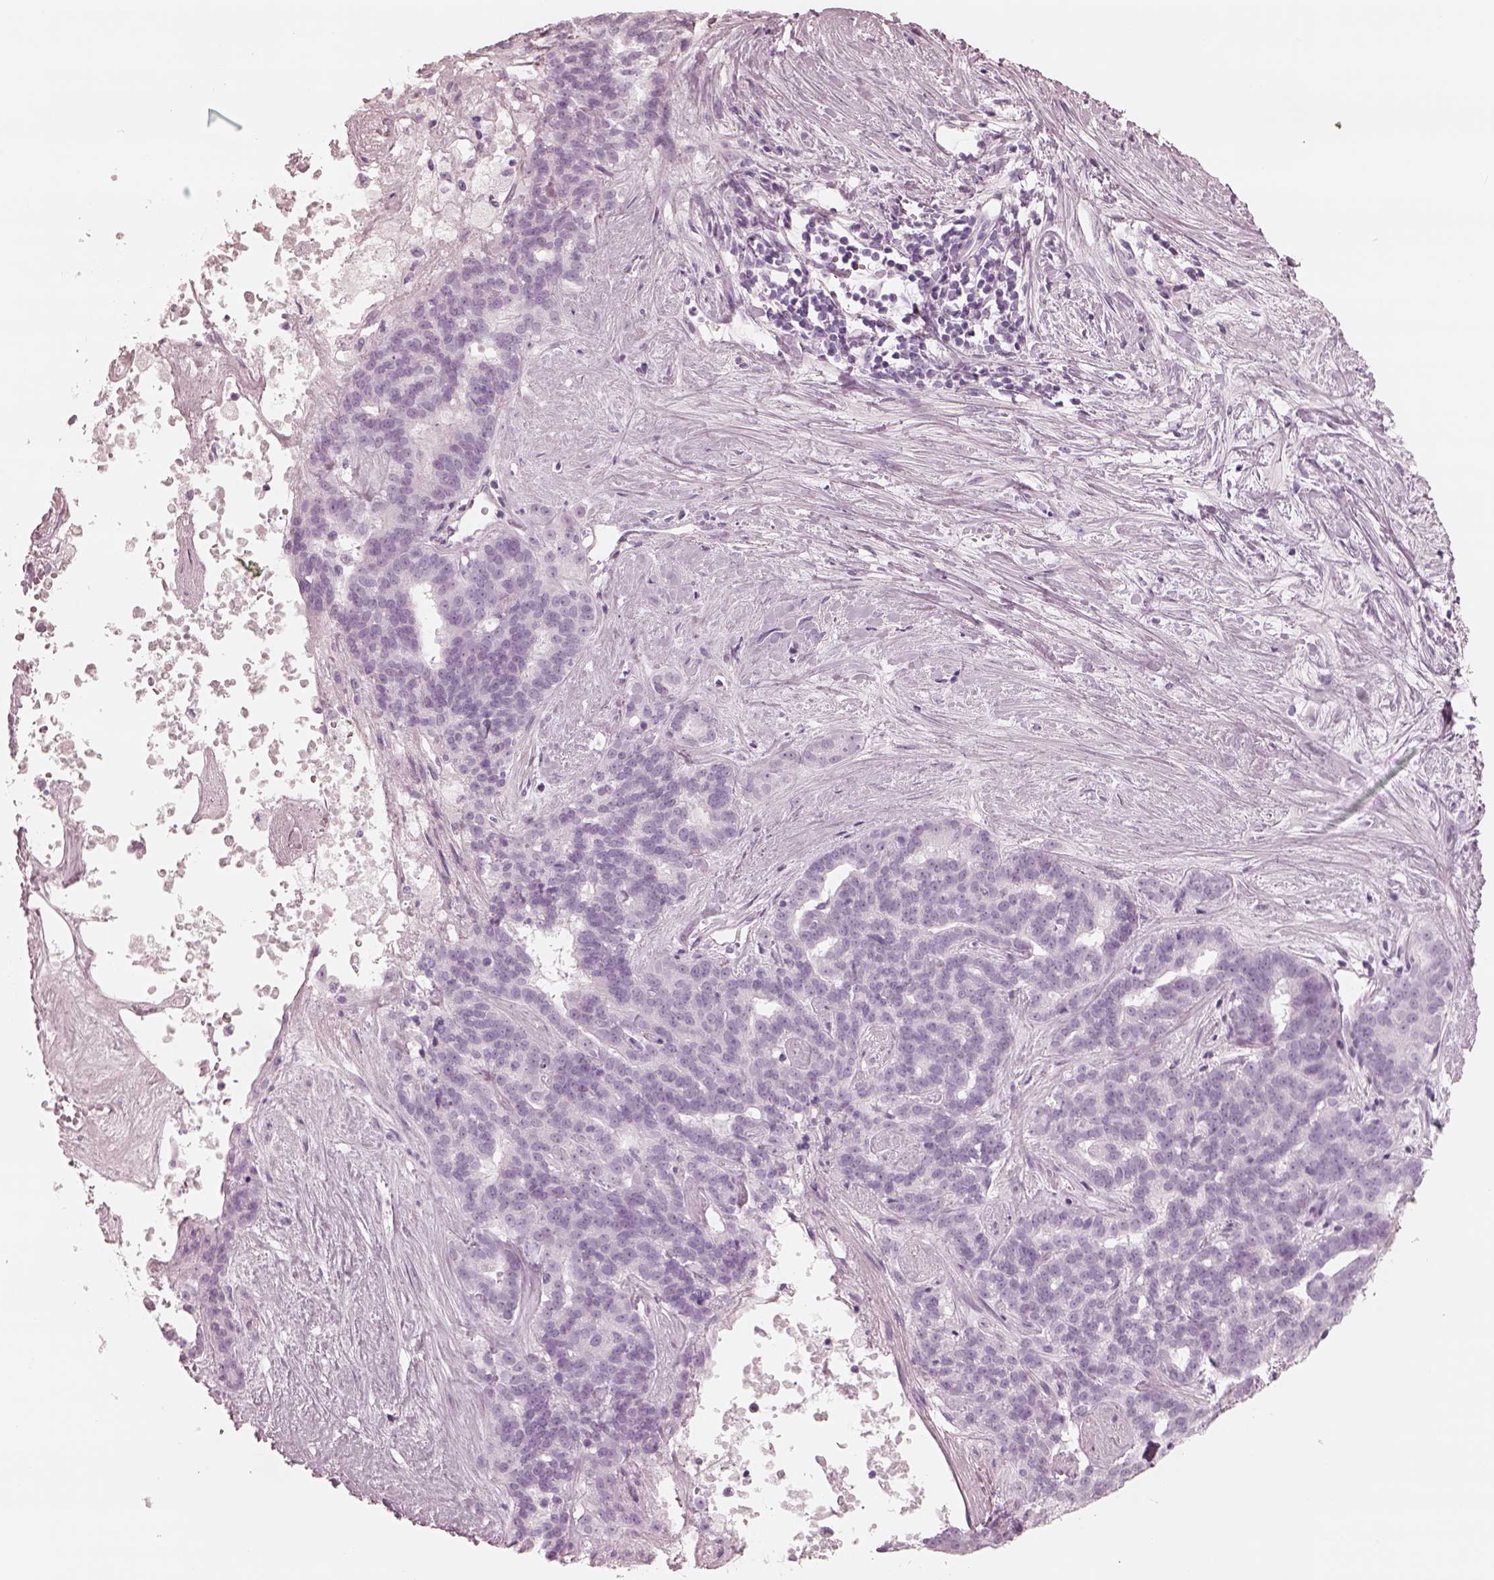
{"staining": {"intensity": "negative", "quantity": "none", "location": "none"}, "tissue": "liver cancer", "cell_type": "Tumor cells", "image_type": "cancer", "snomed": [{"axis": "morphology", "description": "Cholangiocarcinoma"}, {"axis": "topography", "description": "Liver"}], "caption": "Photomicrograph shows no significant protein positivity in tumor cells of liver cancer.", "gene": "FABP9", "patient": {"sex": "female", "age": 47}}